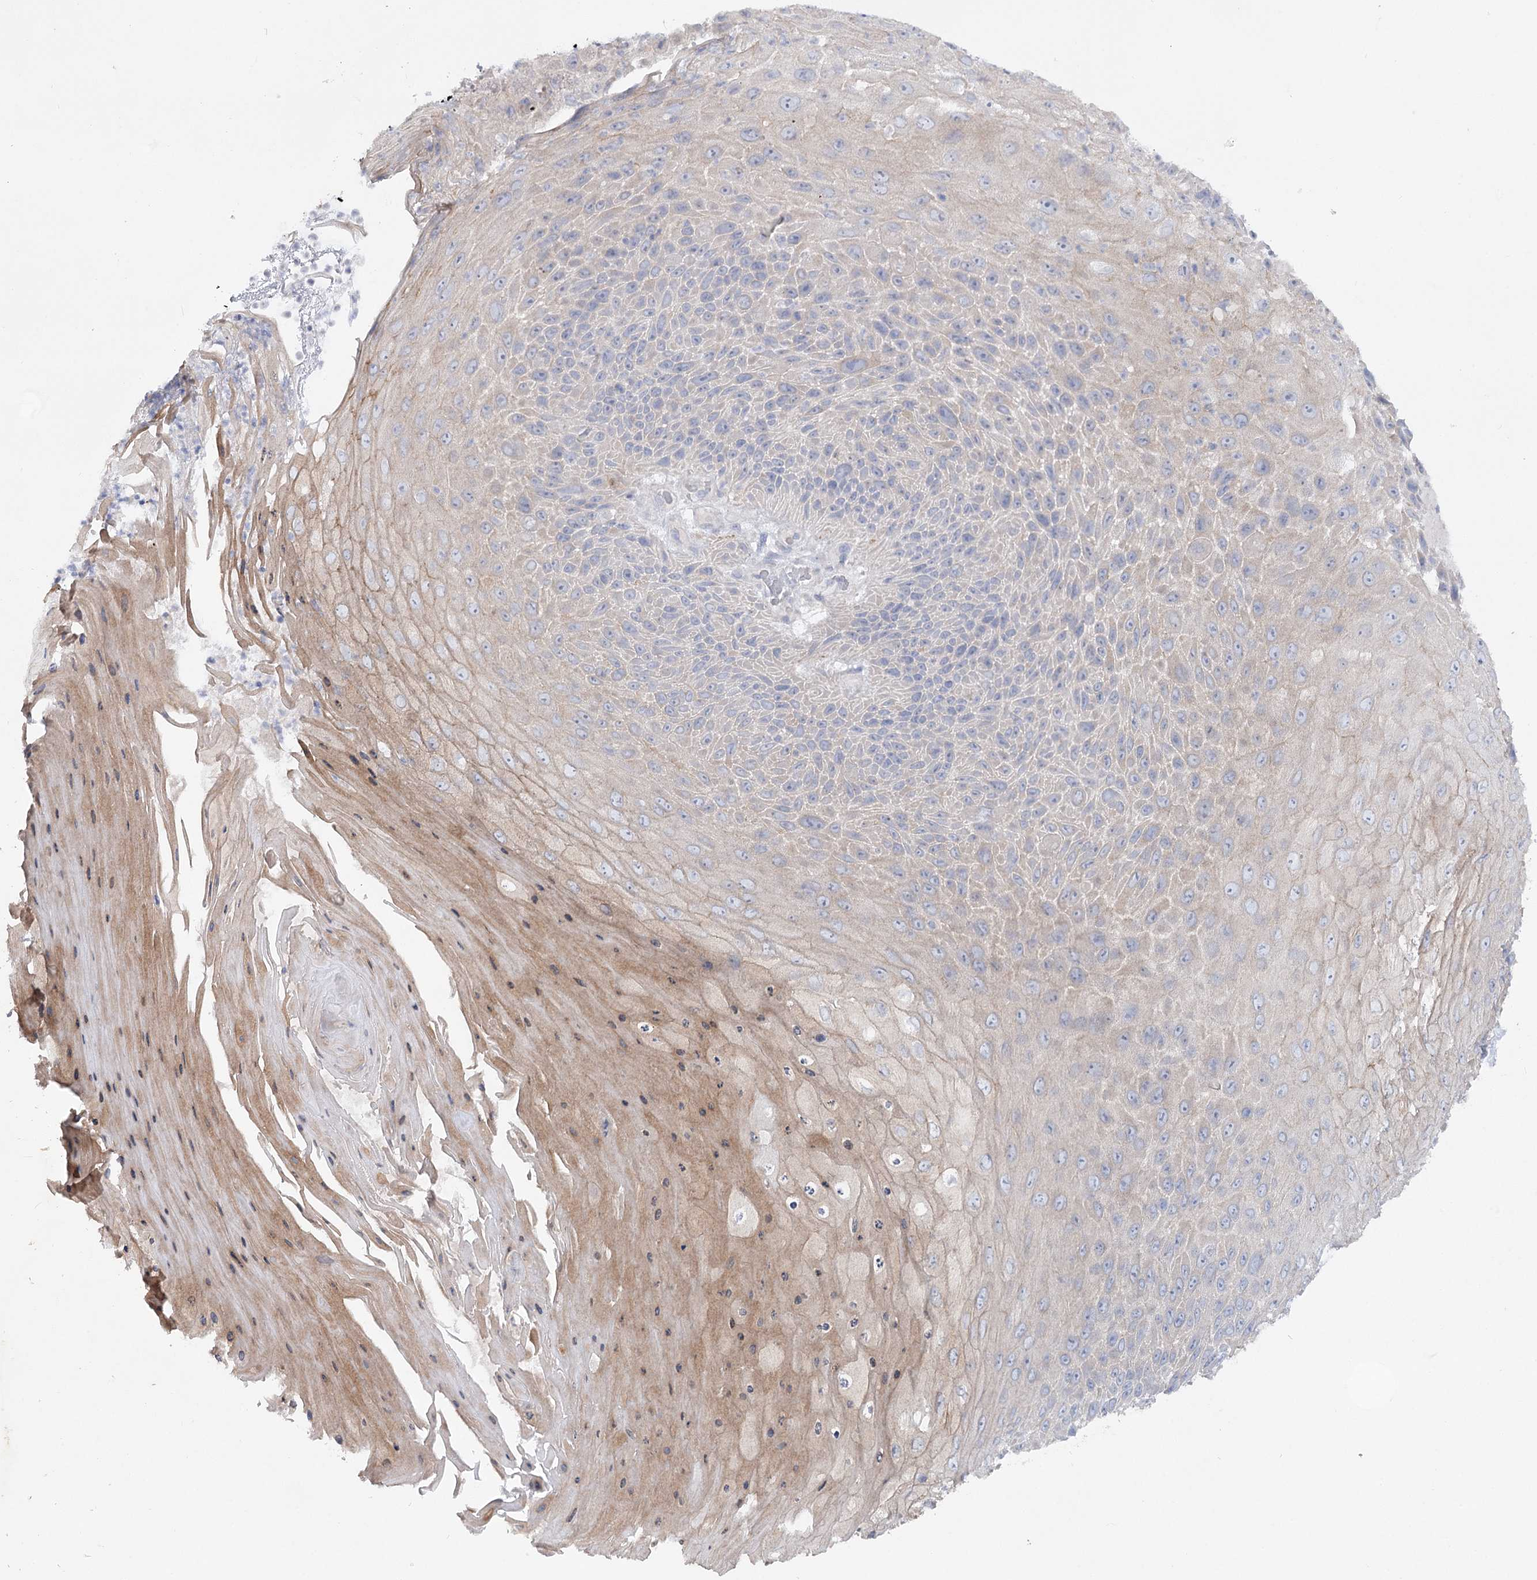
{"staining": {"intensity": "negative", "quantity": "none", "location": "none"}, "tissue": "skin cancer", "cell_type": "Tumor cells", "image_type": "cancer", "snomed": [{"axis": "morphology", "description": "Squamous cell carcinoma, NOS"}, {"axis": "topography", "description": "Skin"}], "caption": "High magnification brightfield microscopy of skin cancer stained with DAB (brown) and counterstained with hematoxylin (blue): tumor cells show no significant staining.", "gene": "SCN11A", "patient": {"sex": "female", "age": 88}}